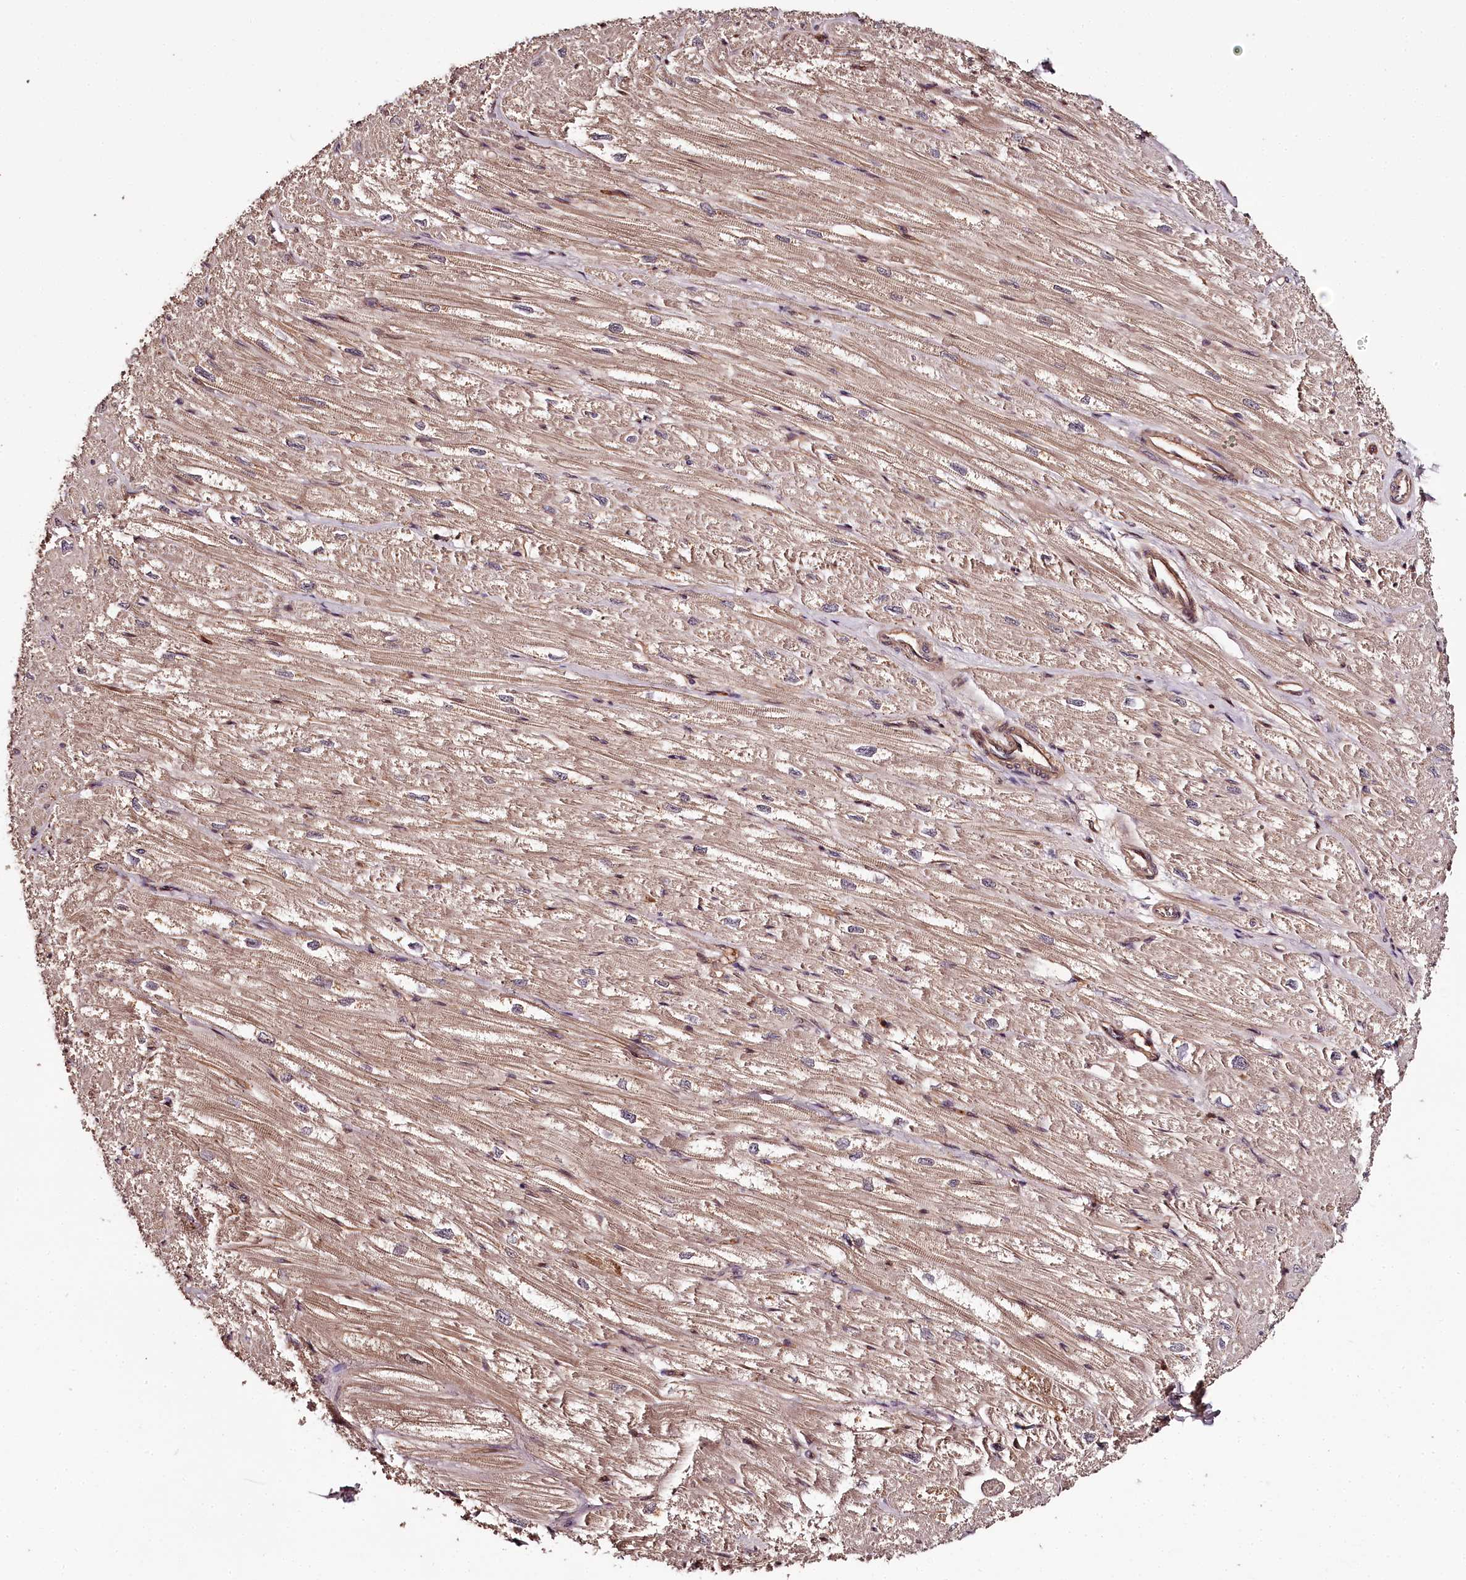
{"staining": {"intensity": "moderate", "quantity": ">75%", "location": "cytoplasmic/membranous"}, "tissue": "heart muscle", "cell_type": "Cardiomyocytes", "image_type": "normal", "snomed": [{"axis": "morphology", "description": "Normal tissue, NOS"}, {"axis": "topography", "description": "Heart"}], "caption": "DAB immunohistochemical staining of unremarkable human heart muscle demonstrates moderate cytoplasmic/membranous protein expression in about >75% of cardiomyocytes.", "gene": "TTC12", "patient": {"sex": "male", "age": 50}}